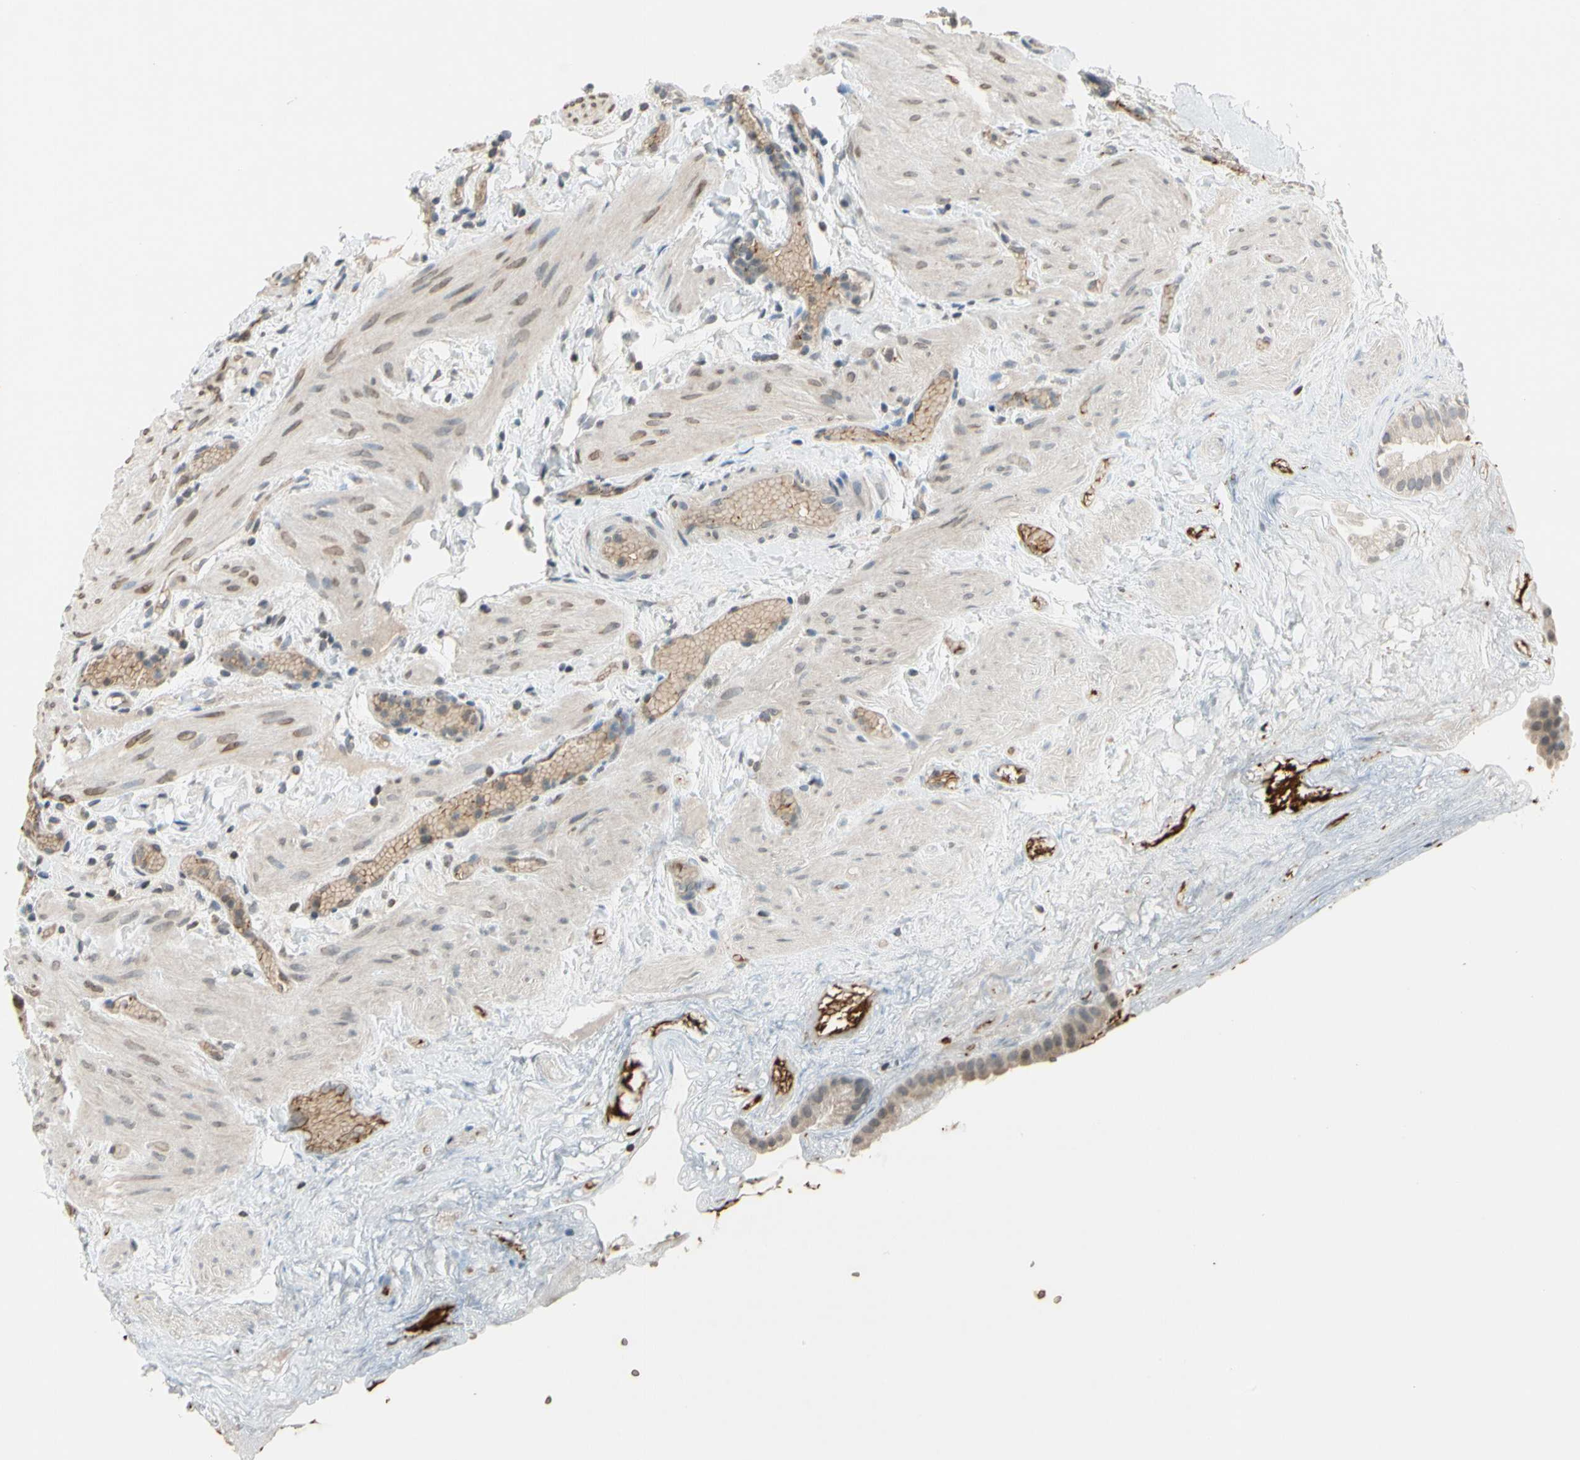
{"staining": {"intensity": "weak", "quantity": "25%-75%", "location": "cytoplasmic/membranous"}, "tissue": "gallbladder", "cell_type": "Glandular cells", "image_type": "normal", "snomed": [{"axis": "morphology", "description": "Normal tissue, NOS"}, {"axis": "topography", "description": "Gallbladder"}], "caption": "IHC micrograph of unremarkable gallbladder stained for a protein (brown), which displays low levels of weak cytoplasmic/membranous staining in approximately 25%-75% of glandular cells.", "gene": "GYPC", "patient": {"sex": "female", "age": 26}}